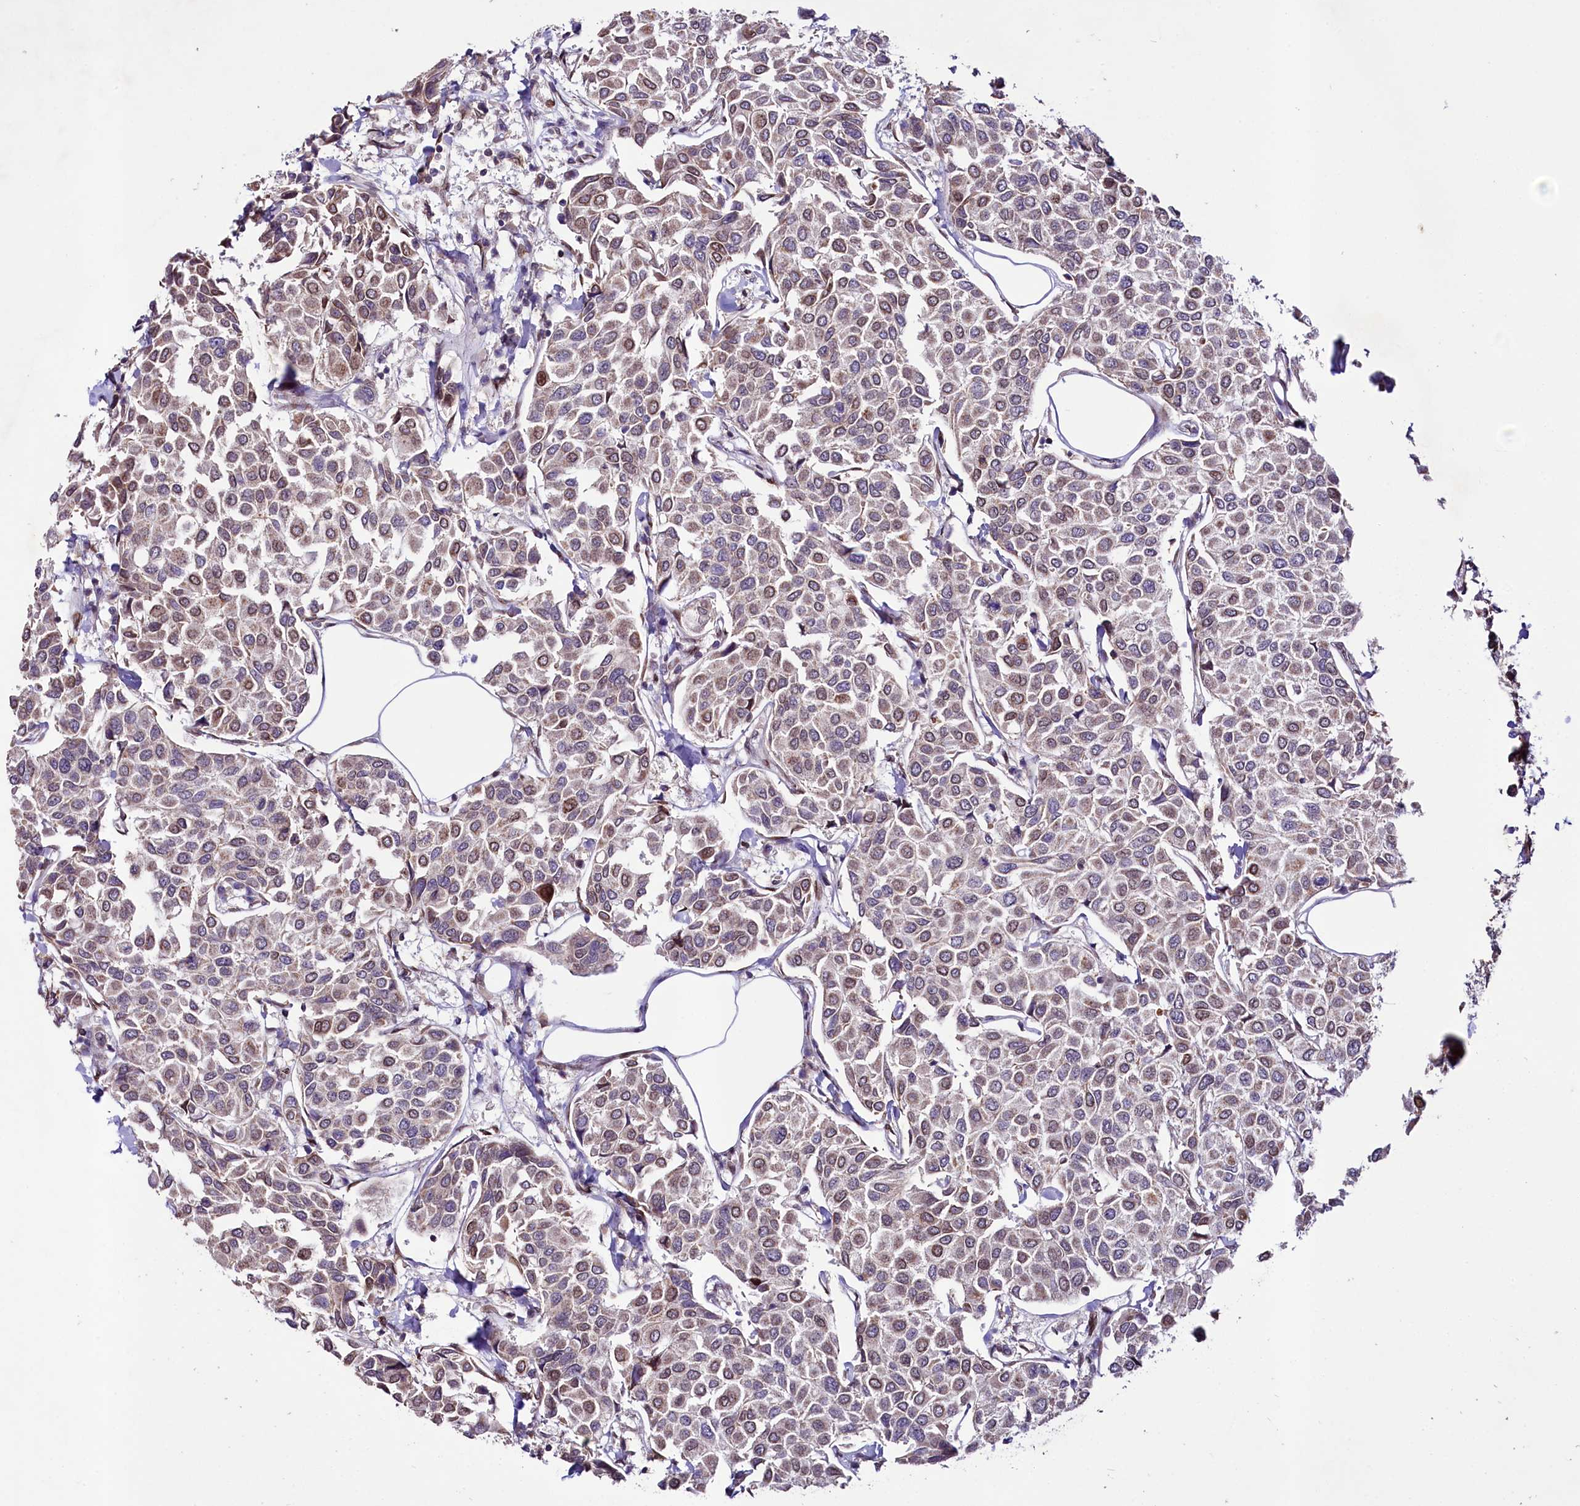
{"staining": {"intensity": "weak", "quantity": "25%-75%", "location": "nuclear"}, "tissue": "breast cancer", "cell_type": "Tumor cells", "image_type": "cancer", "snomed": [{"axis": "morphology", "description": "Duct carcinoma"}, {"axis": "topography", "description": "Breast"}], "caption": "Immunohistochemistry (IHC) staining of breast infiltrating ductal carcinoma, which demonstrates low levels of weak nuclear expression in approximately 25%-75% of tumor cells indicating weak nuclear protein staining. The staining was performed using DAB (3,3'-diaminobenzidine) (brown) for protein detection and nuclei were counterstained in hematoxylin (blue).", "gene": "ZNF226", "patient": {"sex": "female", "age": 55}}